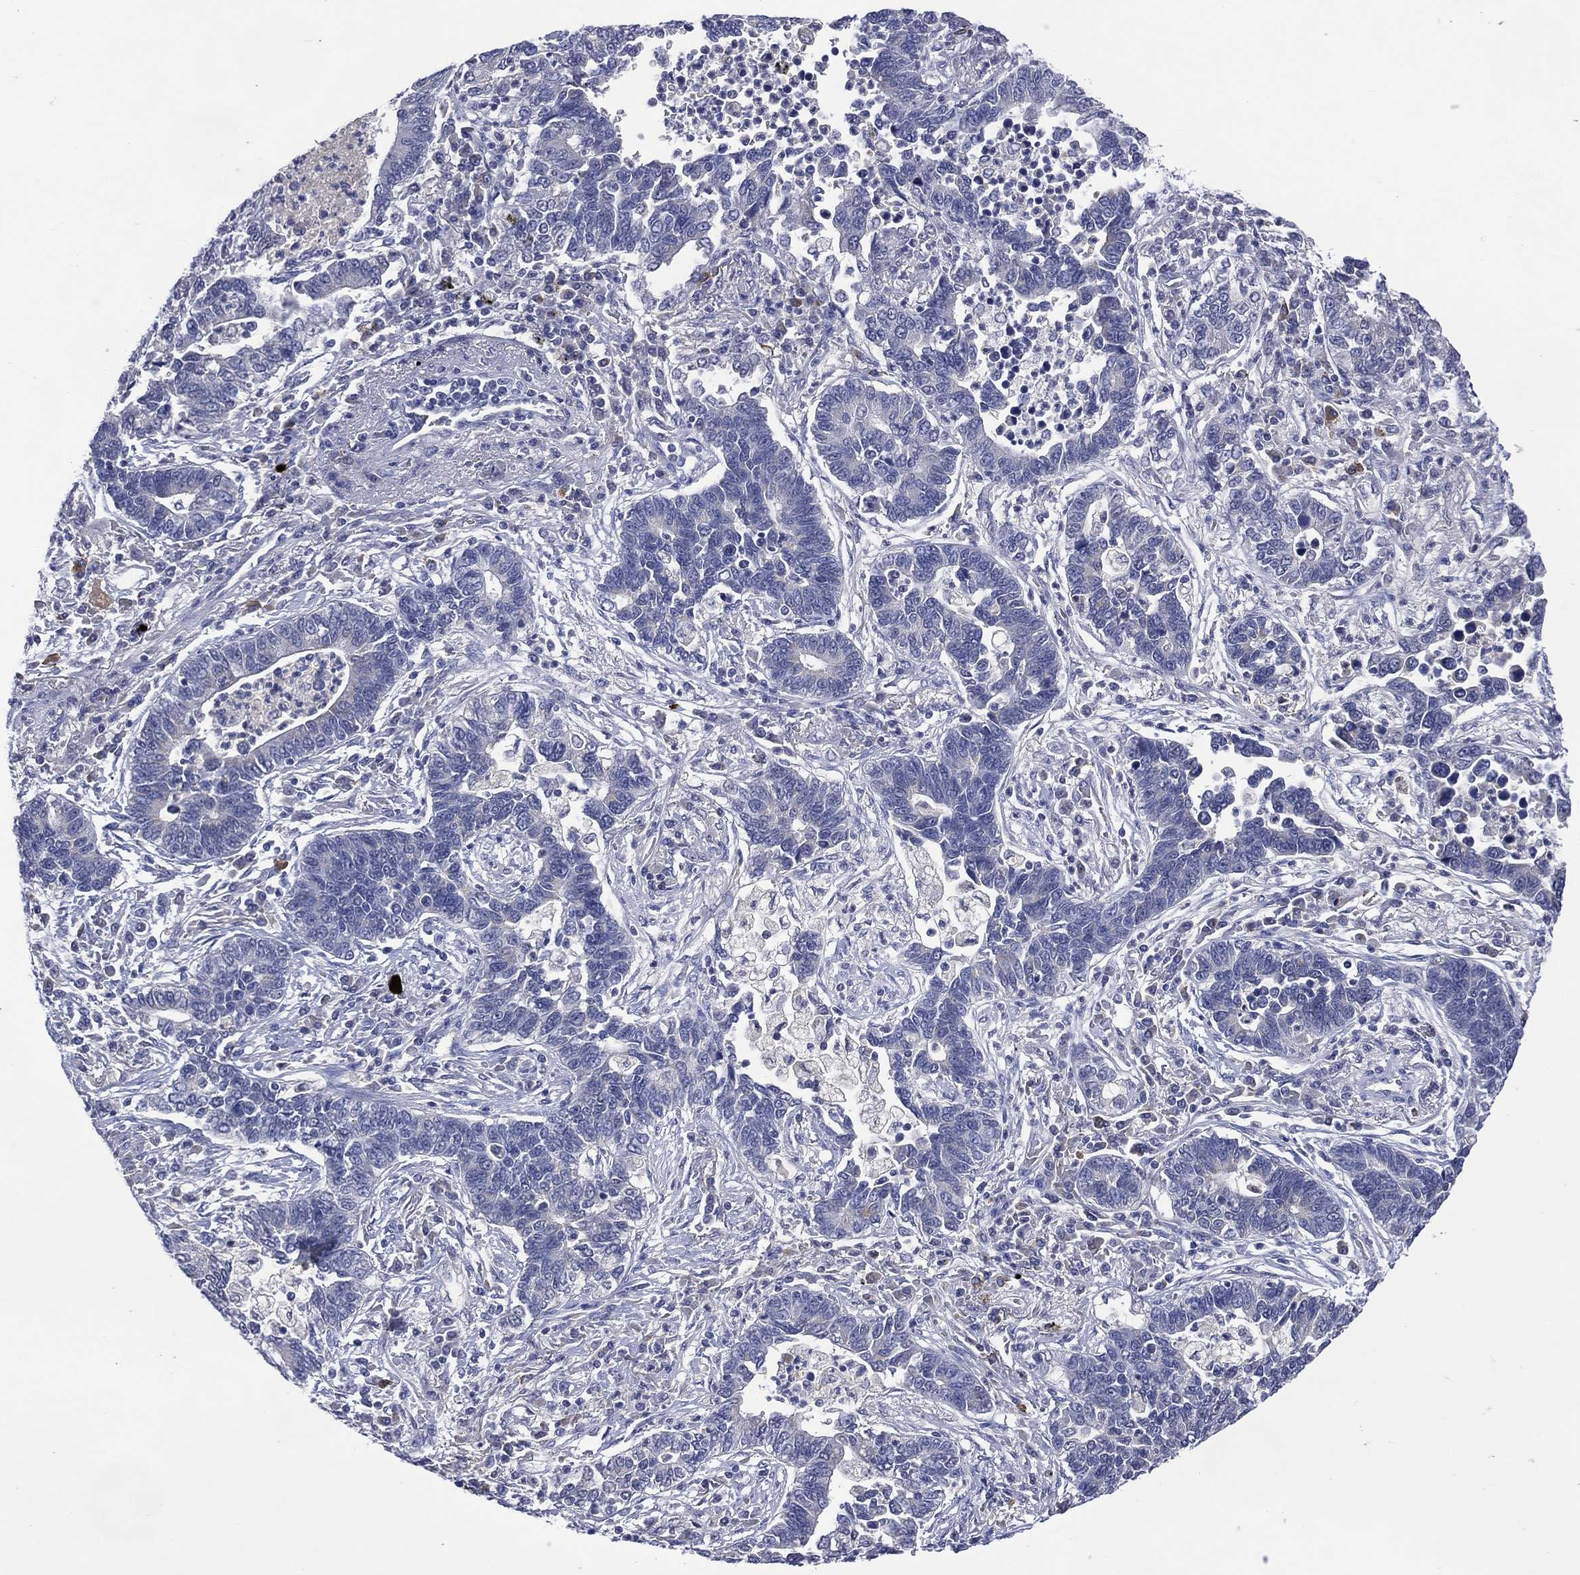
{"staining": {"intensity": "negative", "quantity": "none", "location": "none"}, "tissue": "lung cancer", "cell_type": "Tumor cells", "image_type": "cancer", "snomed": [{"axis": "morphology", "description": "Adenocarcinoma, NOS"}, {"axis": "topography", "description": "Lung"}], "caption": "Immunohistochemistry photomicrograph of neoplastic tissue: human lung cancer (adenocarcinoma) stained with DAB (3,3'-diaminobenzidine) shows no significant protein expression in tumor cells.", "gene": "ASB10", "patient": {"sex": "female", "age": 57}}